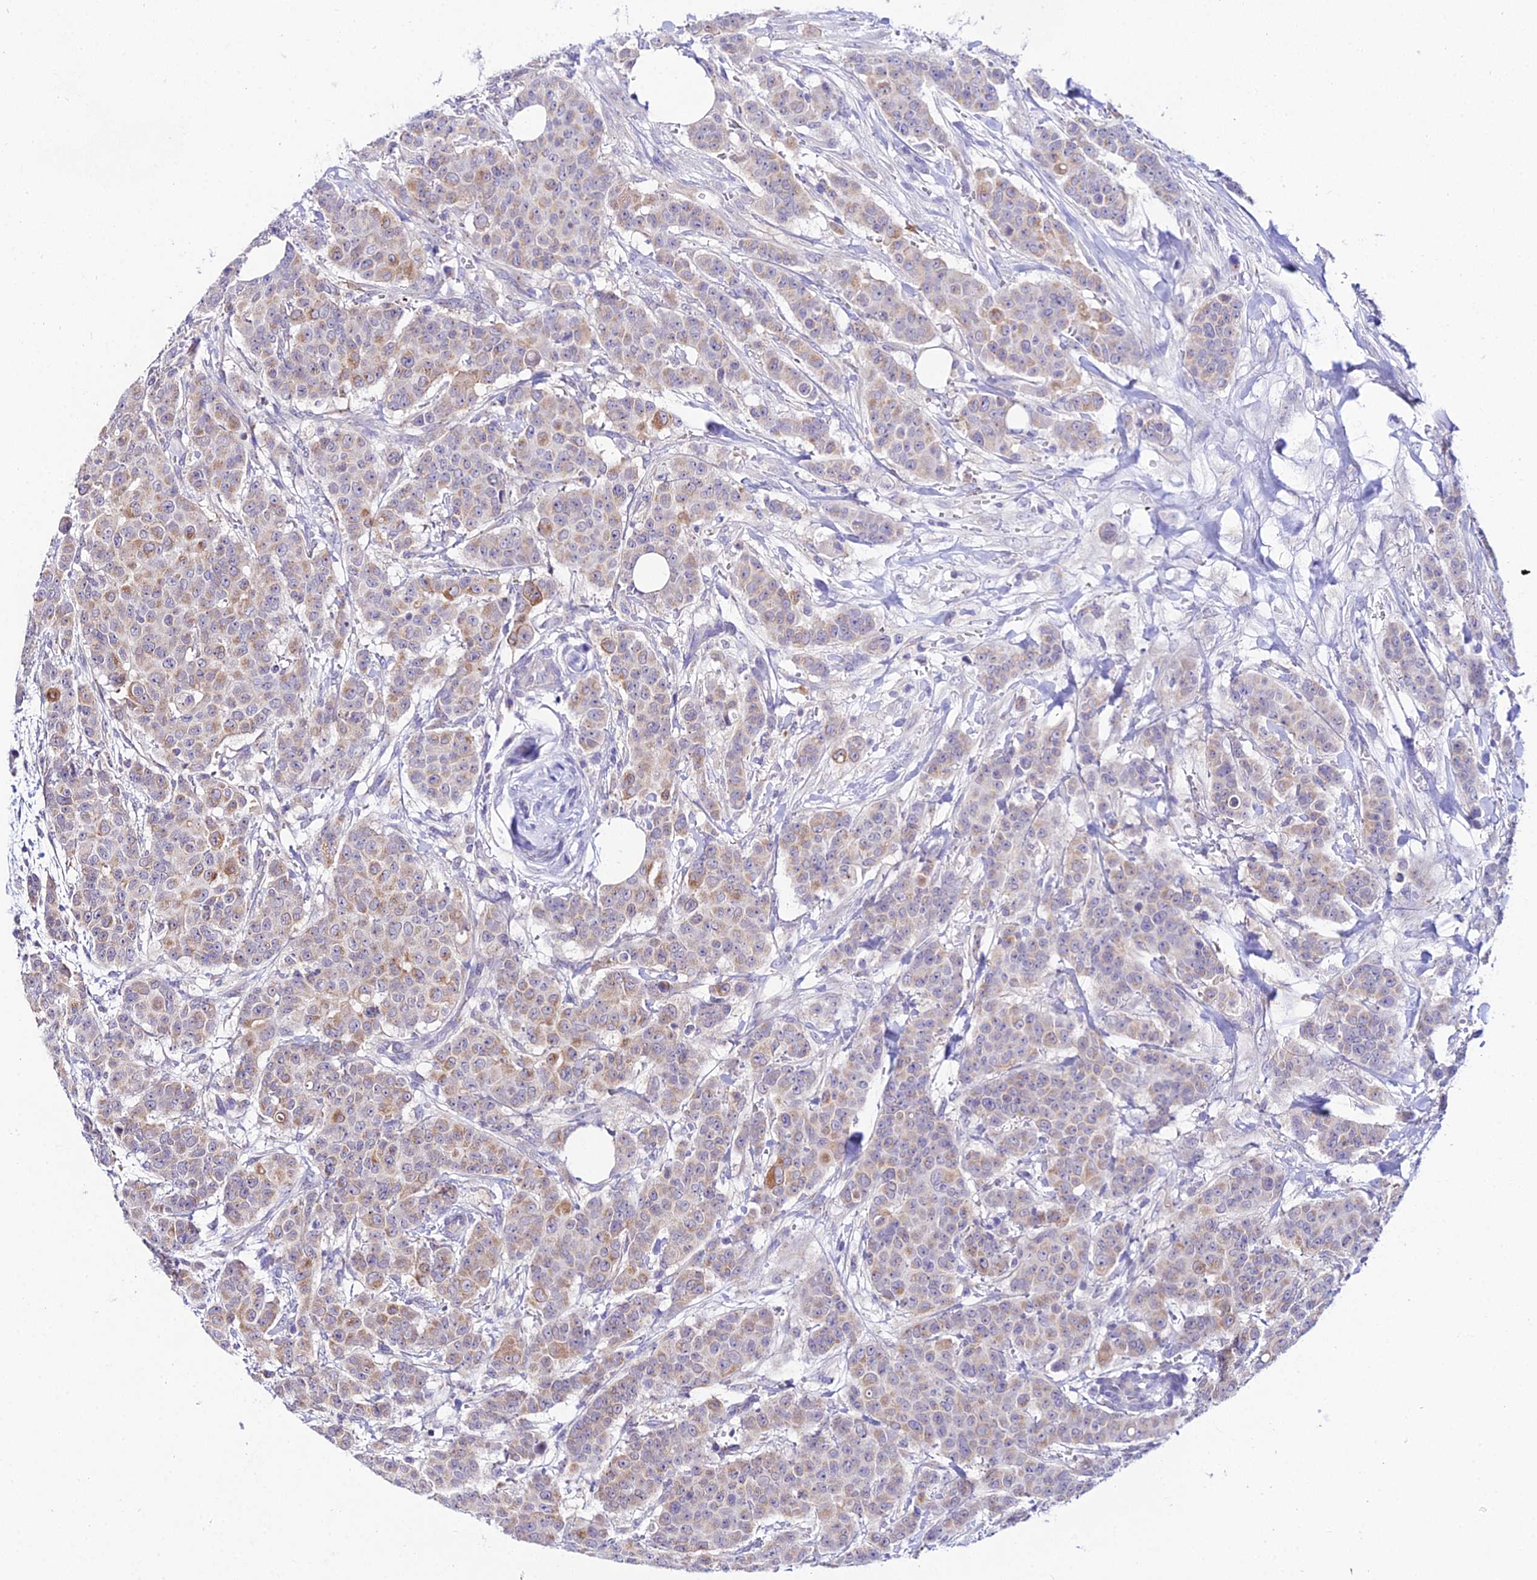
{"staining": {"intensity": "moderate", "quantity": "25%-75%", "location": "cytoplasmic/membranous"}, "tissue": "breast cancer", "cell_type": "Tumor cells", "image_type": "cancer", "snomed": [{"axis": "morphology", "description": "Duct carcinoma"}, {"axis": "topography", "description": "Breast"}], "caption": "Immunohistochemistry (IHC) micrograph of intraductal carcinoma (breast) stained for a protein (brown), which reveals medium levels of moderate cytoplasmic/membranous positivity in approximately 25%-75% of tumor cells.", "gene": "ATG16L2", "patient": {"sex": "female", "age": 40}}